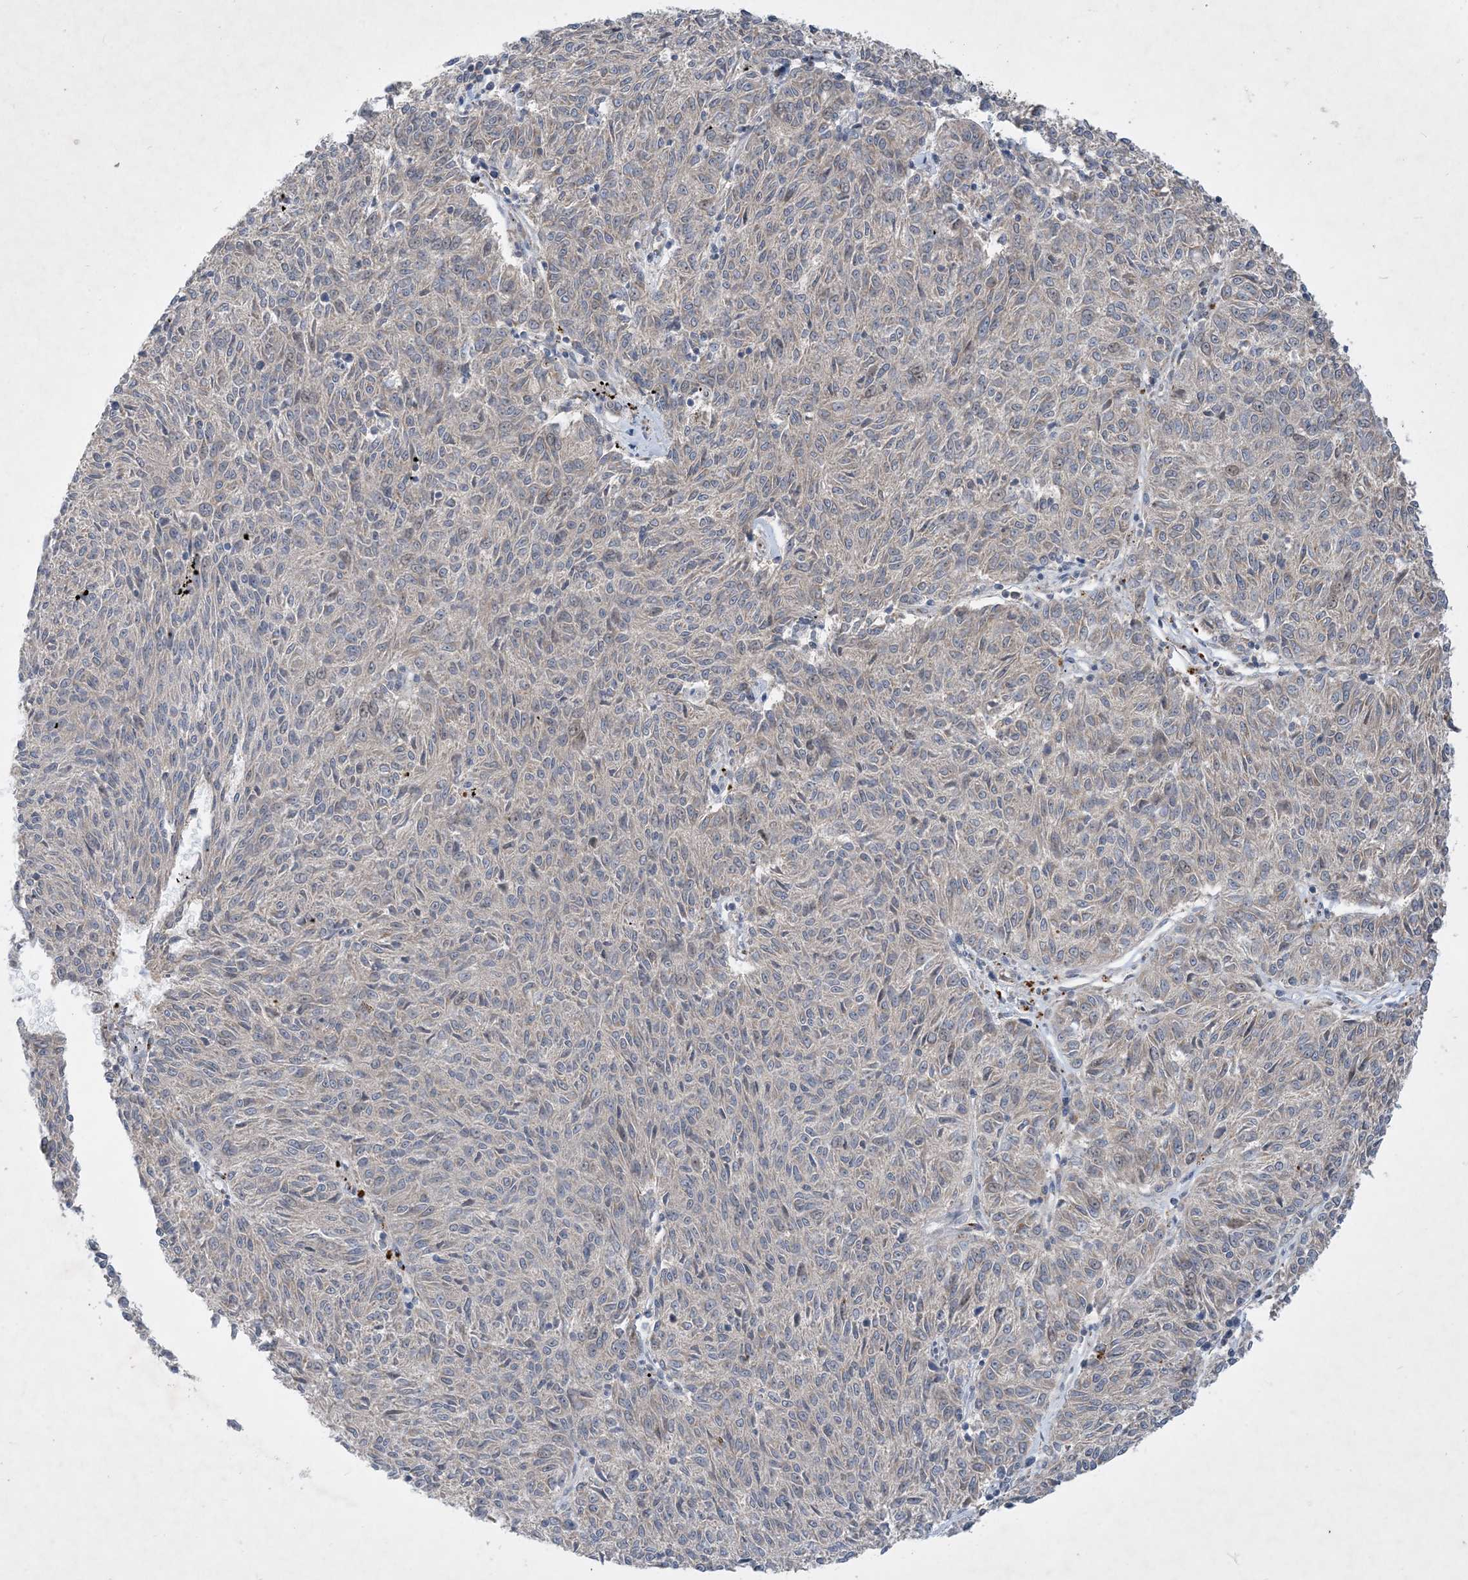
{"staining": {"intensity": "negative", "quantity": "none", "location": "none"}, "tissue": "melanoma", "cell_type": "Tumor cells", "image_type": "cancer", "snomed": [{"axis": "morphology", "description": "Malignant melanoma, NOS"}, {"axis": "topography", "description": "Skin"}], "caption": "Image shows no protein expression in tumor cells of malignant melanoma tissue. (Brightfield microscopy of DAB (3,3'-diaminobenzidine) immunohistochemistry (IHC) at high magnification).", "gene": "TINAG", "patient": {"sex": "female", "age": 72}}